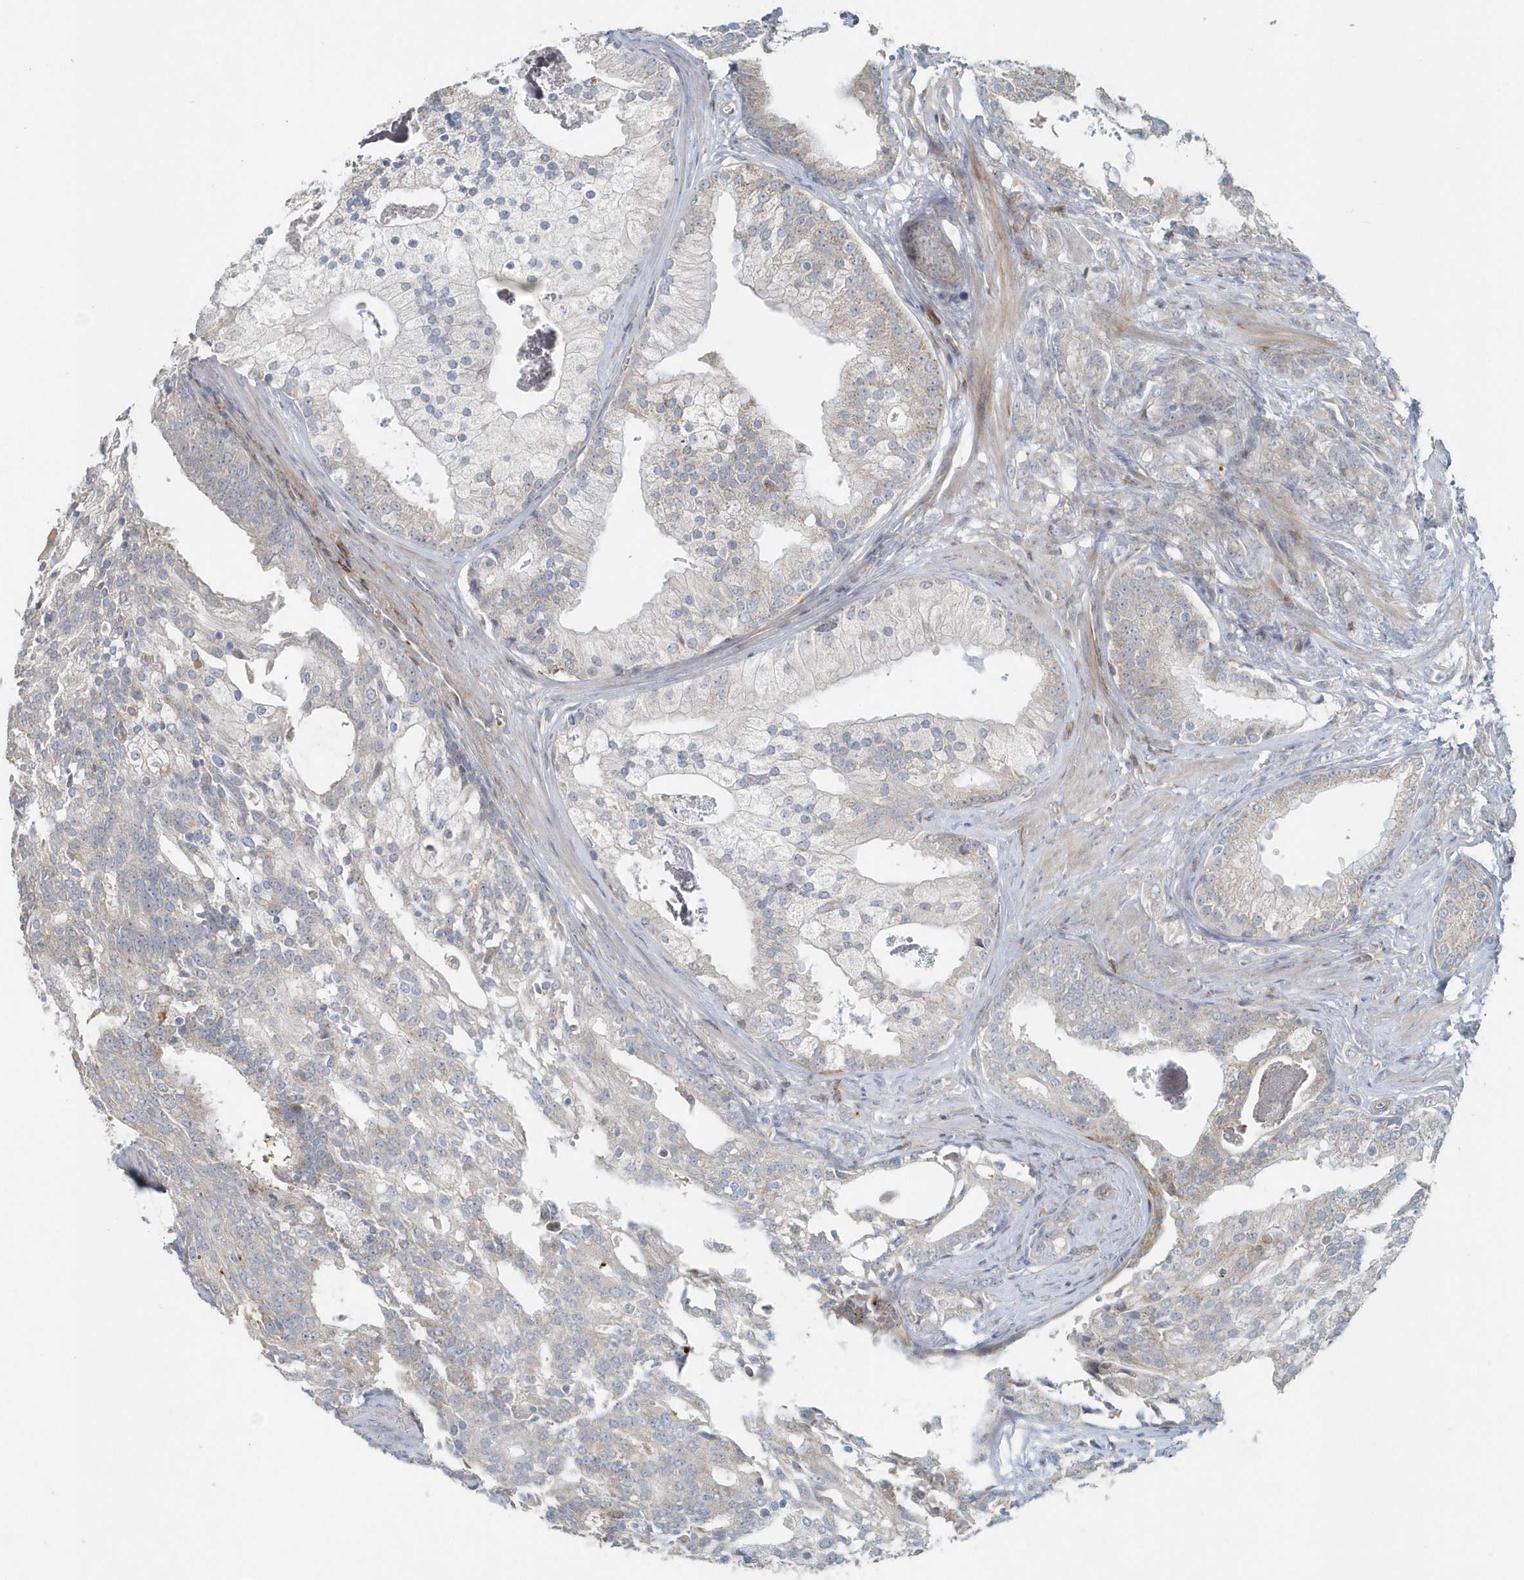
{"staining": {"intensity": "weak", "quantity": "<25%", "location": "cytoplasmic/membranous"}, "tissue": "prostate cancer", "cell_type": "Tumor cells", "image_type": "cancer", "snomed": [{"axis": "morphology", "description": "Adenocarcinoma, Low grade"}, {"axis": "topography", "description": "Prostate"}], "caption": "IHC micrograph of human prostate cancer stained for a protein (brown), which exhibits no positivity in tumor cells. (Brightfield microscopy of DAB (3,3'-diaminobenzidine) immunohistochemistry at high magnification).", "gene": "MMUT", "patient": {"sex": "male", "age": 58}}